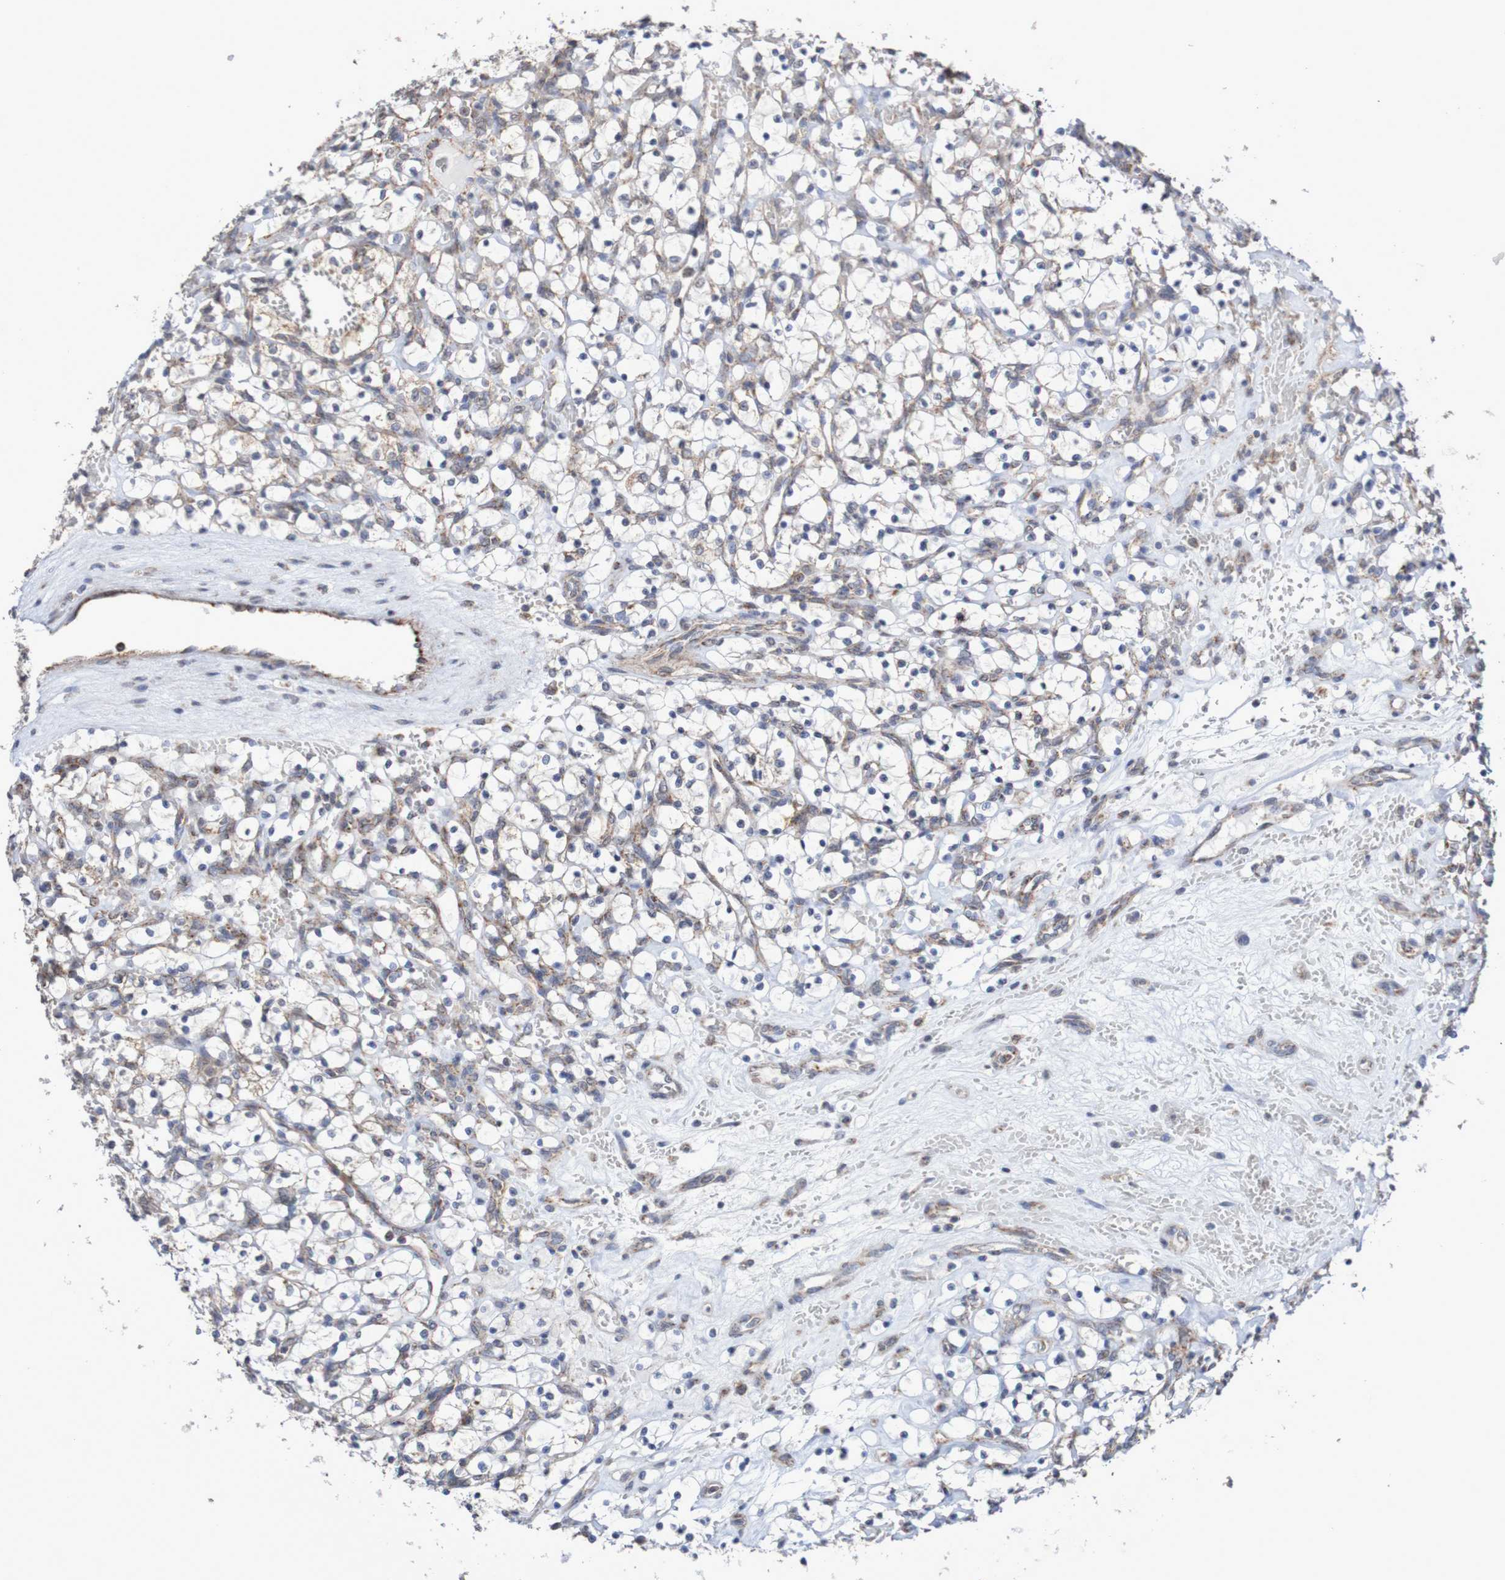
{"staining": {"intensity": "negative", "quantity": "none", "location": "none"}, "tissue": "renal cancer", "cell_type": "Tumor cells", "image_type": "cancer", "snomed": [{"axis": "morphology", "description": "Adenocarcinoma, NOS"}, {"axis": "topography", "description": "Kidney"}], "caption": "Immunohistochemistry (IHC) of renal adenocarcinoma reveals no staining in tumor cells.", "gene": "DVL1", "patient": {"sex": "female", "age": 69}}